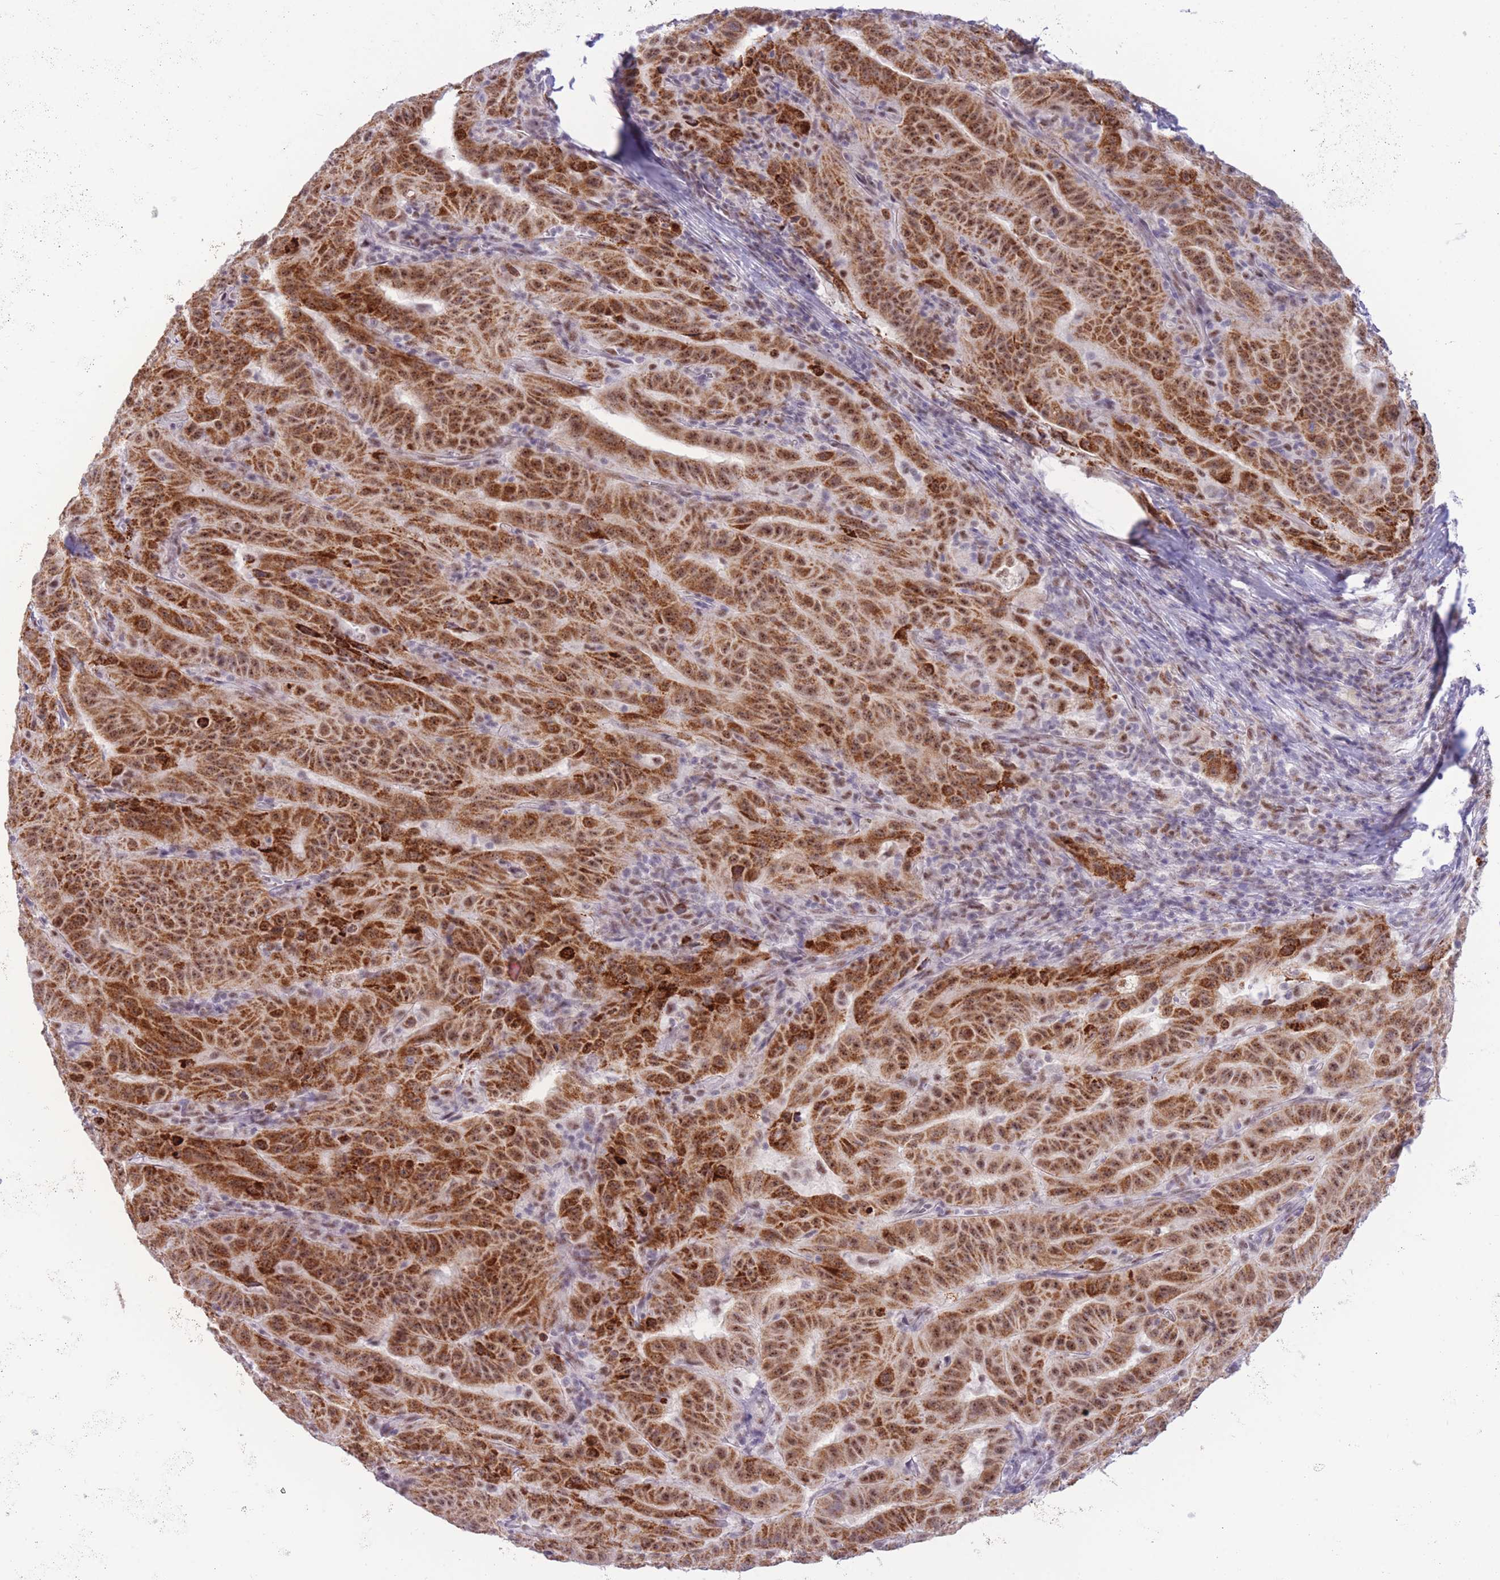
{"staining": {"intensity": "strong", "quantity": ">75%", "location": "cytoplasmic/membranous,nuclear"}, "tissue": "pancreatic cancer", "cell_type": "Tumor cells", "image_type": "cancer", "snomed": [{"axis": "morphology", "description": "Adenocarcinoma, NOS"}, {"axis": "topography", "description": "Pancreas"}], "caption": "A histopathology image of pancreatic cancer stained for a protein displays strong cytoplasmic/membranous and nuclear brown staining in tumor cells. (DAB (3,3'-diaminobenzidine) IHC, brown staining for protein, blue staining for nuclei).", "gene": "CYP2B6", "patient": {"sex": "male", "age": 63}}